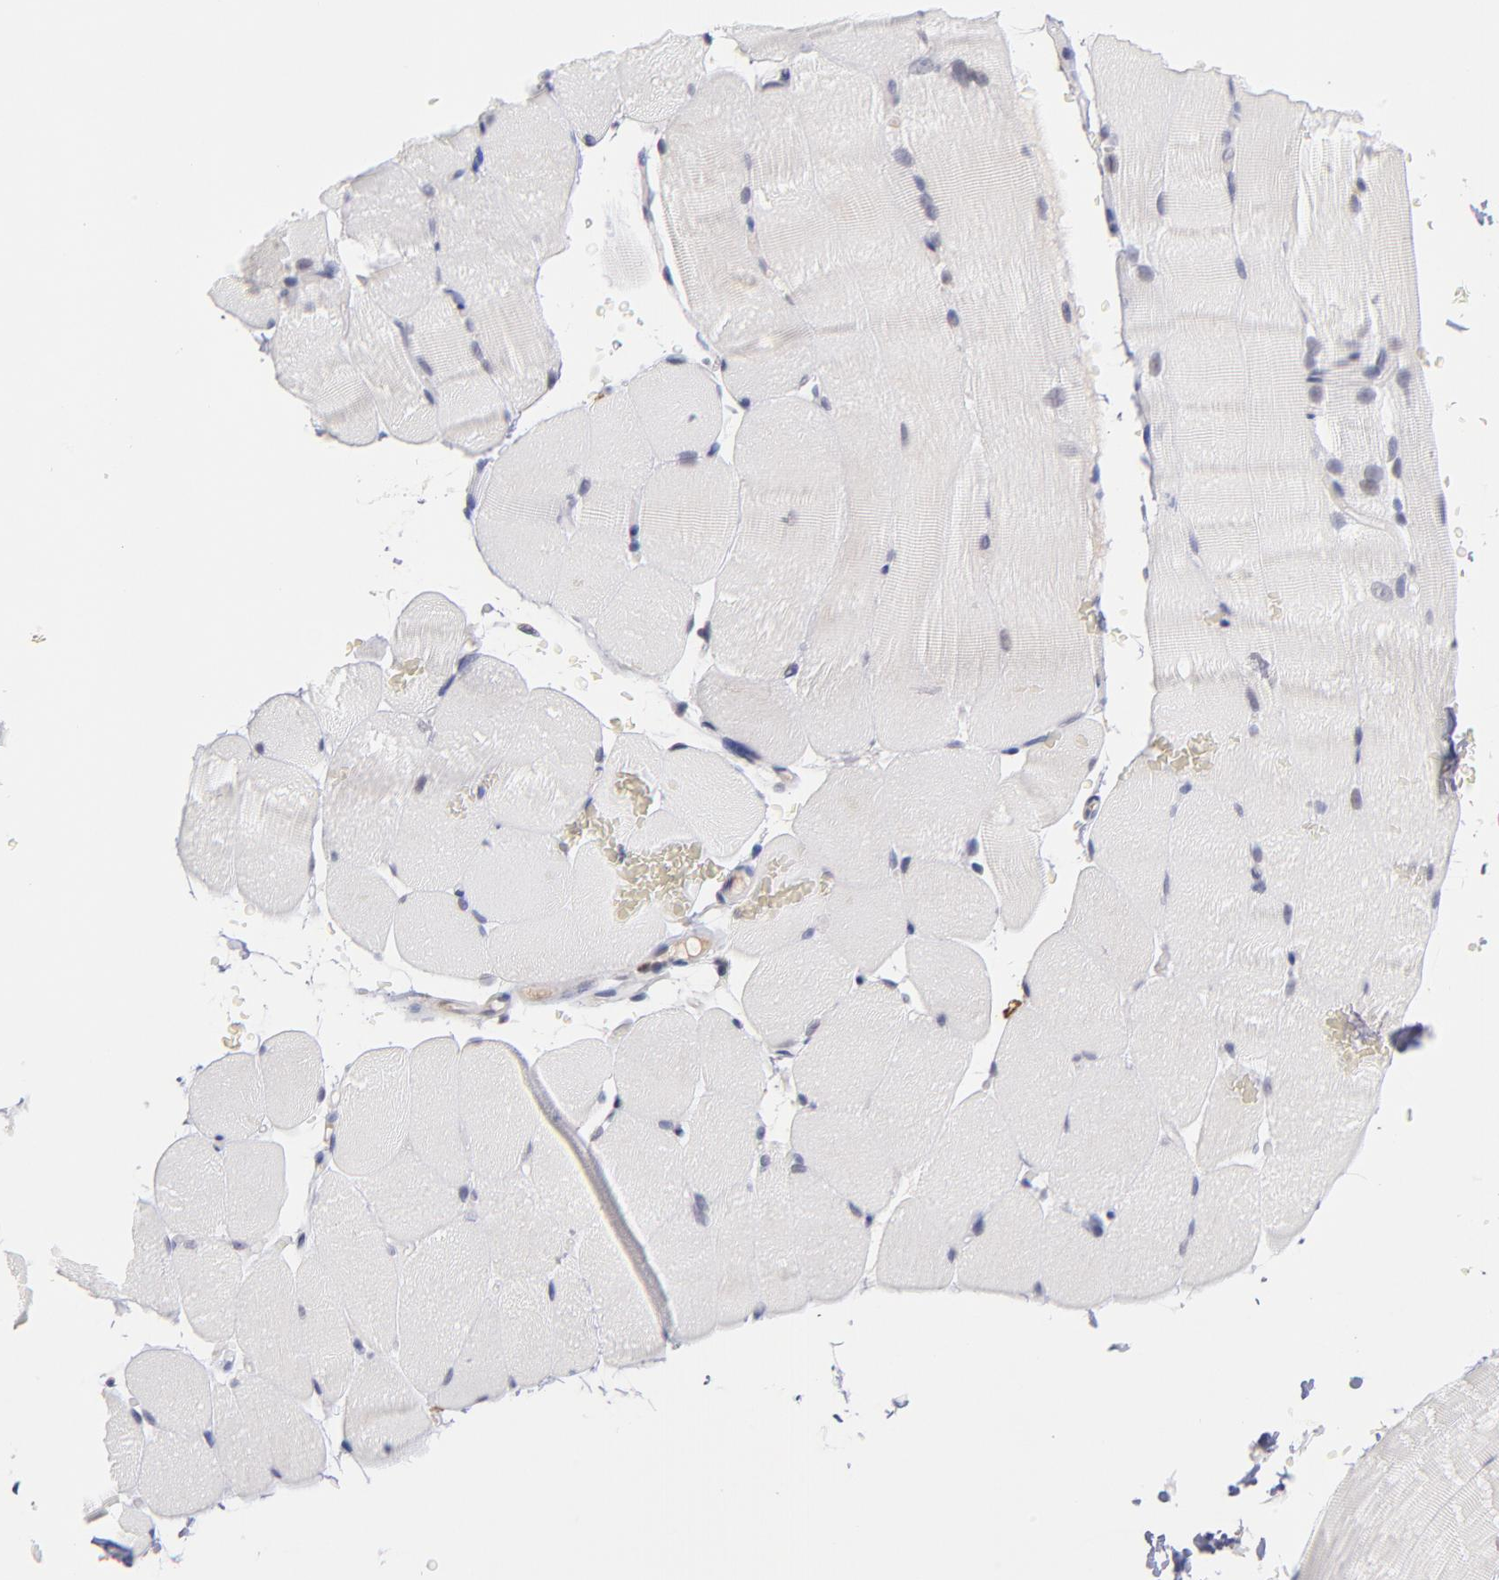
{"staining": {"intensity": "negative", "quantity": "none", "location": "none"}, "tissue": "skeletal muscle", "cell_type": "Myocytes", "image_type": "normal", "snomed": [{"axis": "morphology", "description": "Normal tissue, NOS"}, {"axis": "topography", "description": "Skeletal muscle"}], "caption": "Myocytes are negative for protein expression in normal human skeletal muscle.", "gene": "WSB1", "patient": {"sex": "female", "age": 37}}